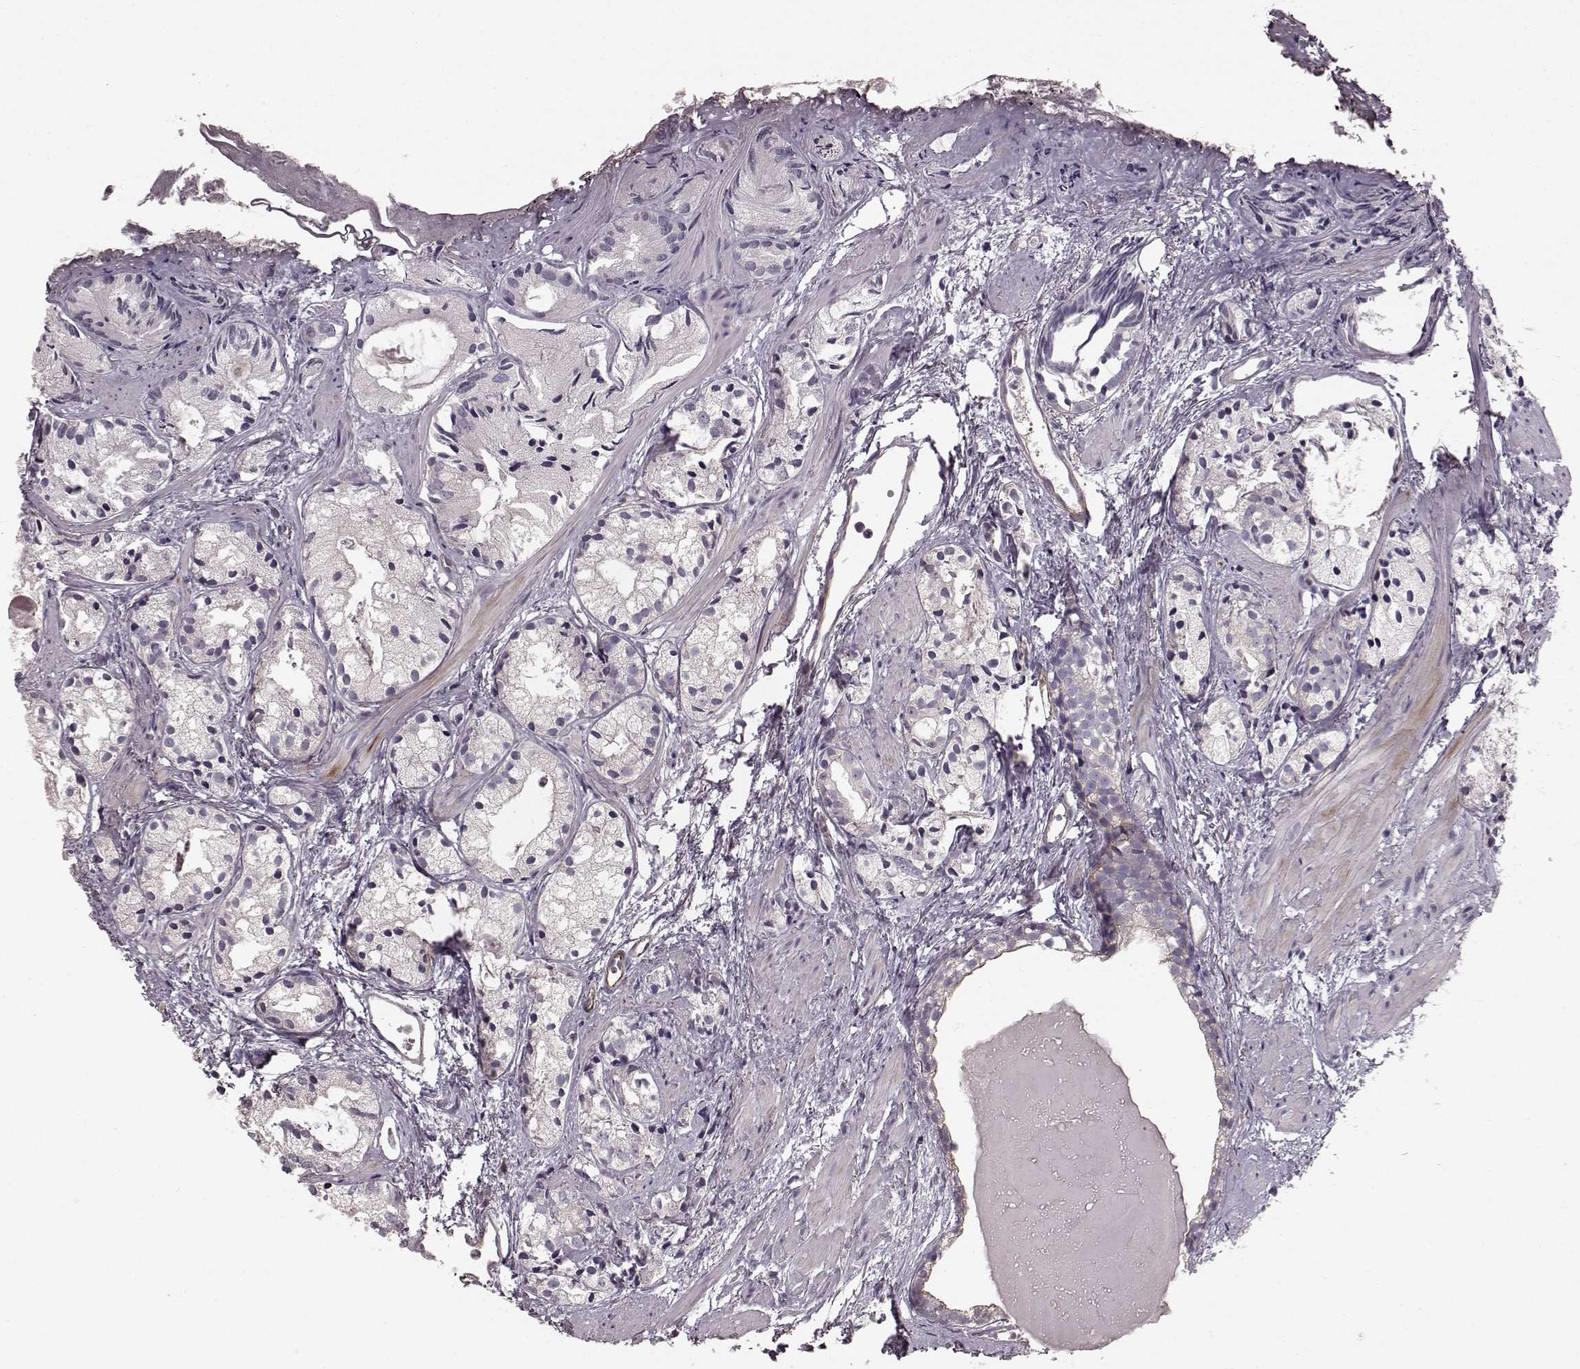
{"staining": {"intensity": "negative", "quantity": "none", "location": "none"}, "tissue": "prostate cancer", "cell_type": "Tumor cells", "image_type": "cancer", "snomed": [{"axis": "morphology", "description": "Adenocarcinoma, High grade"}, {"axis": "topography", "description": "Prostate"}], "caption": "DAB immunohistochemical staining of human prostate cancer displays no significant positivity in tumor cells. (Immunohistochemistry, brightfield microscopy, high magnification).", "gene": "SLC22A18", "patient": {"sex": "male", "age": 85}}